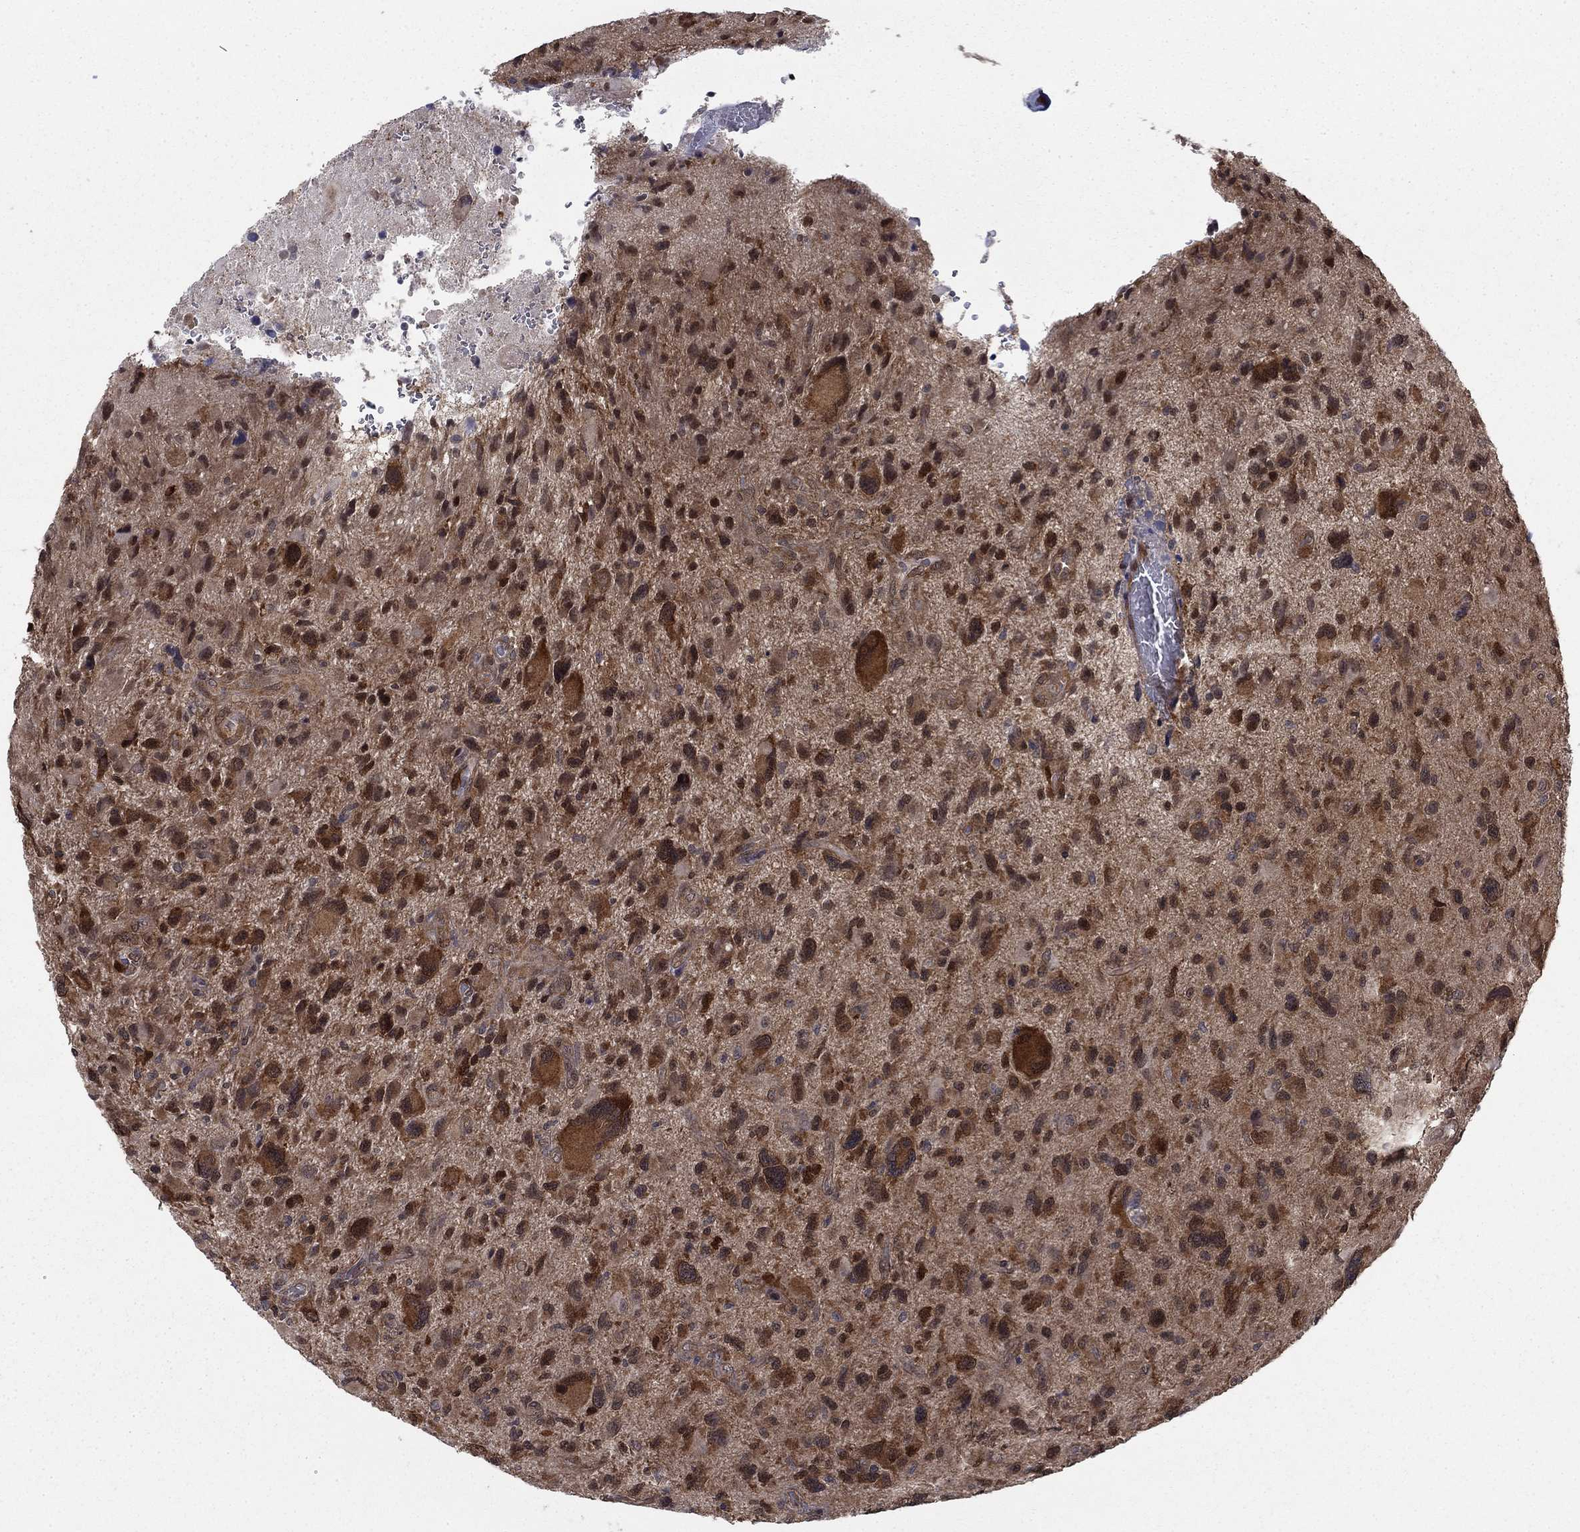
{"staining": {"intensity": "strong", "quantity": "25%-75%", "location": "cytoplasmic/membranous,nuclear"}, "tissue": "glioma", "cell_type": "Tumor cells", "image_type": "cancer", "snomed": [{"axis": "morphology", "description": "Glioma, malignant, NOS"}, {"axis": "morphology", "description": "Glioma, malignant, High grade"}, {"axis": "topography", "description": "Brain"}], "caption": "The micrograph shows a brown stain indicating the presence of a protein in the cytoplasmic/membranous and nuclear of tumor cells in malignant glioma.", "gene": "FKBP4", "patient": {"sex": "female", "age": 71}}